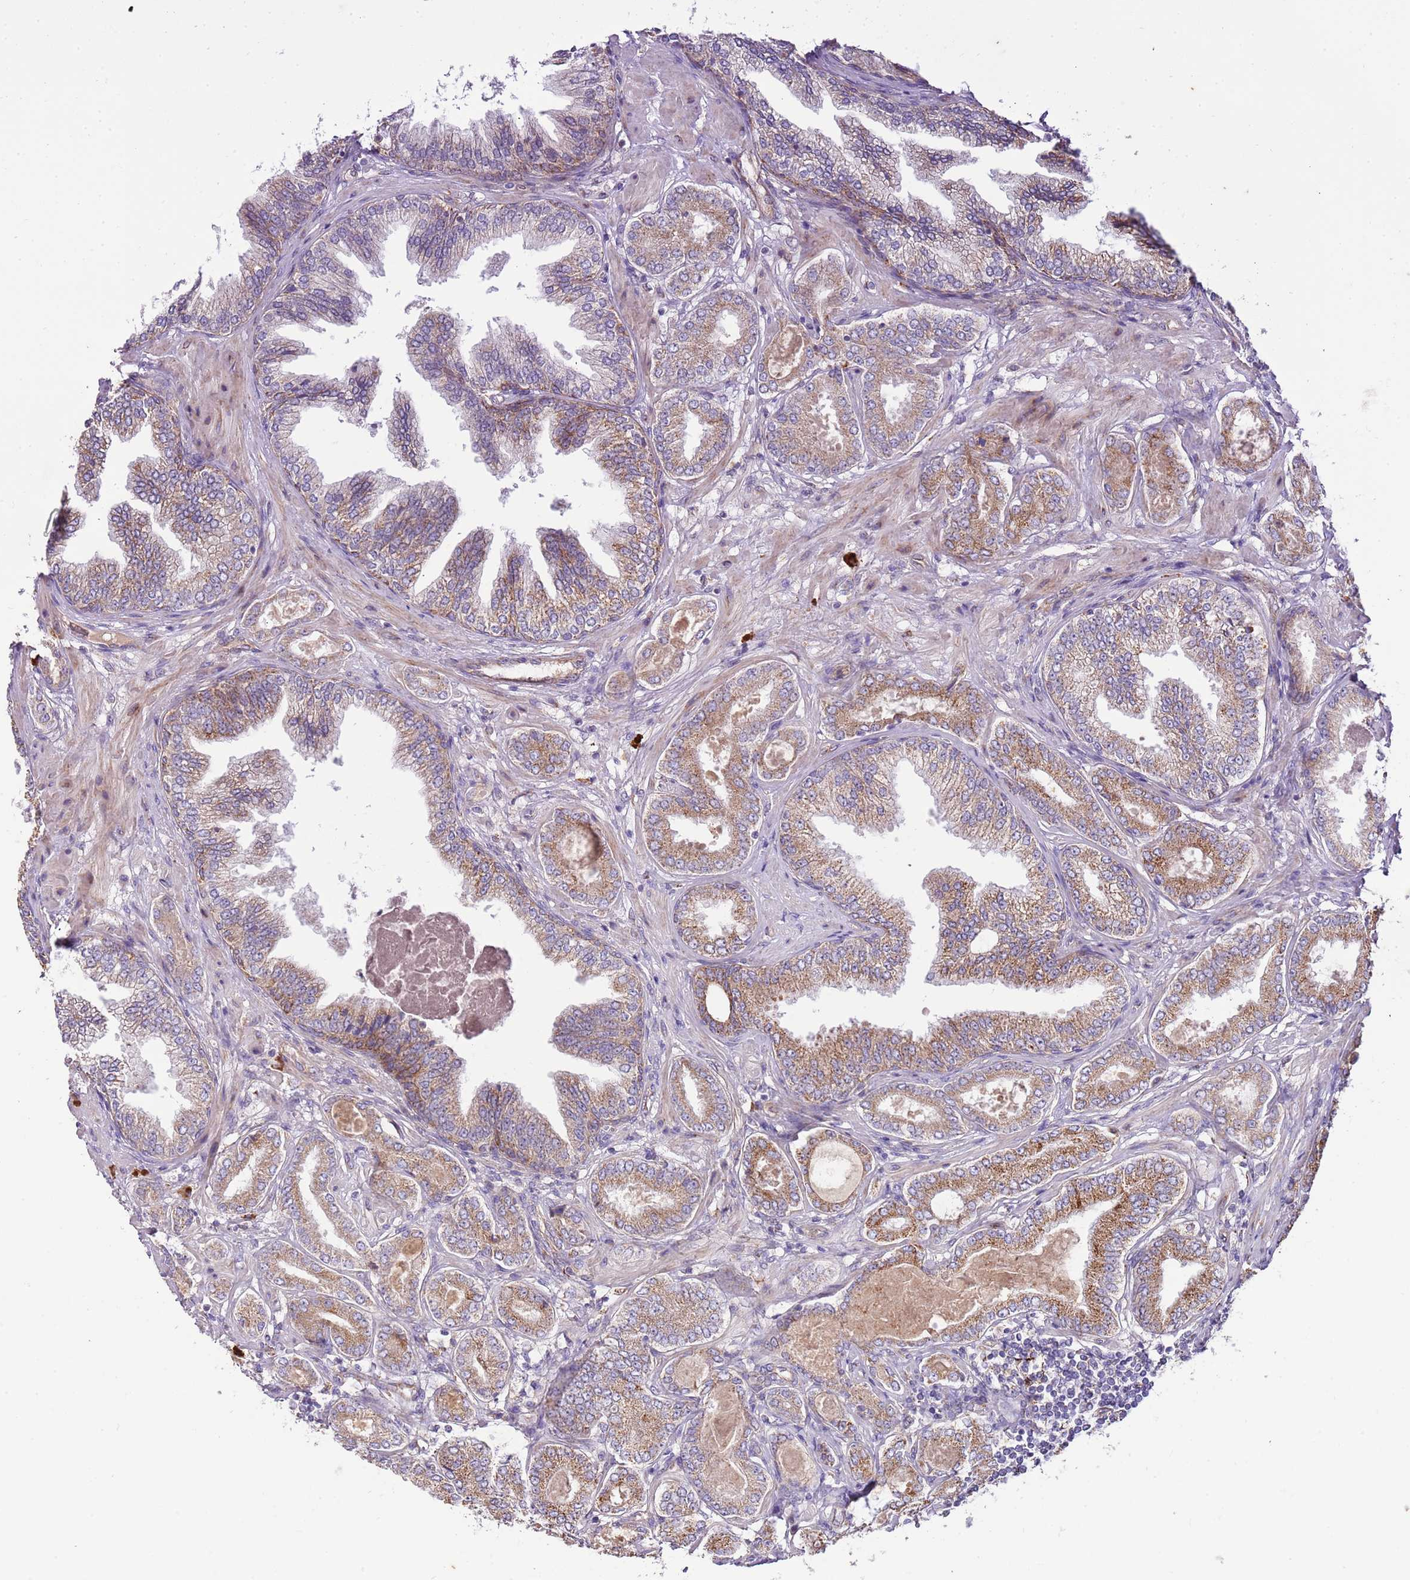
{"staining": {"intensity": "moderate", "quantity": ">75%", "location": "cytoplasmic/membranous"}, "tissue": "prostate cancer", "cell_type": "Tumor cells", "image_type": "cancer", "snomed": [{"axis": "morphology", "description": "Adenocarcinoma, Low grade"}, {"axis": "topography", "description": "Prostate"}], "caption": "An image showing moderate cytoplasmic/membranous positivity in approximately >75% of tumor cells in adenocarcinoma (low-grade) (prostate), as visualized by brown immunohistochemical staining.", "gene": "DOCK6", "patient": {"sex": "male", "age": 63}}